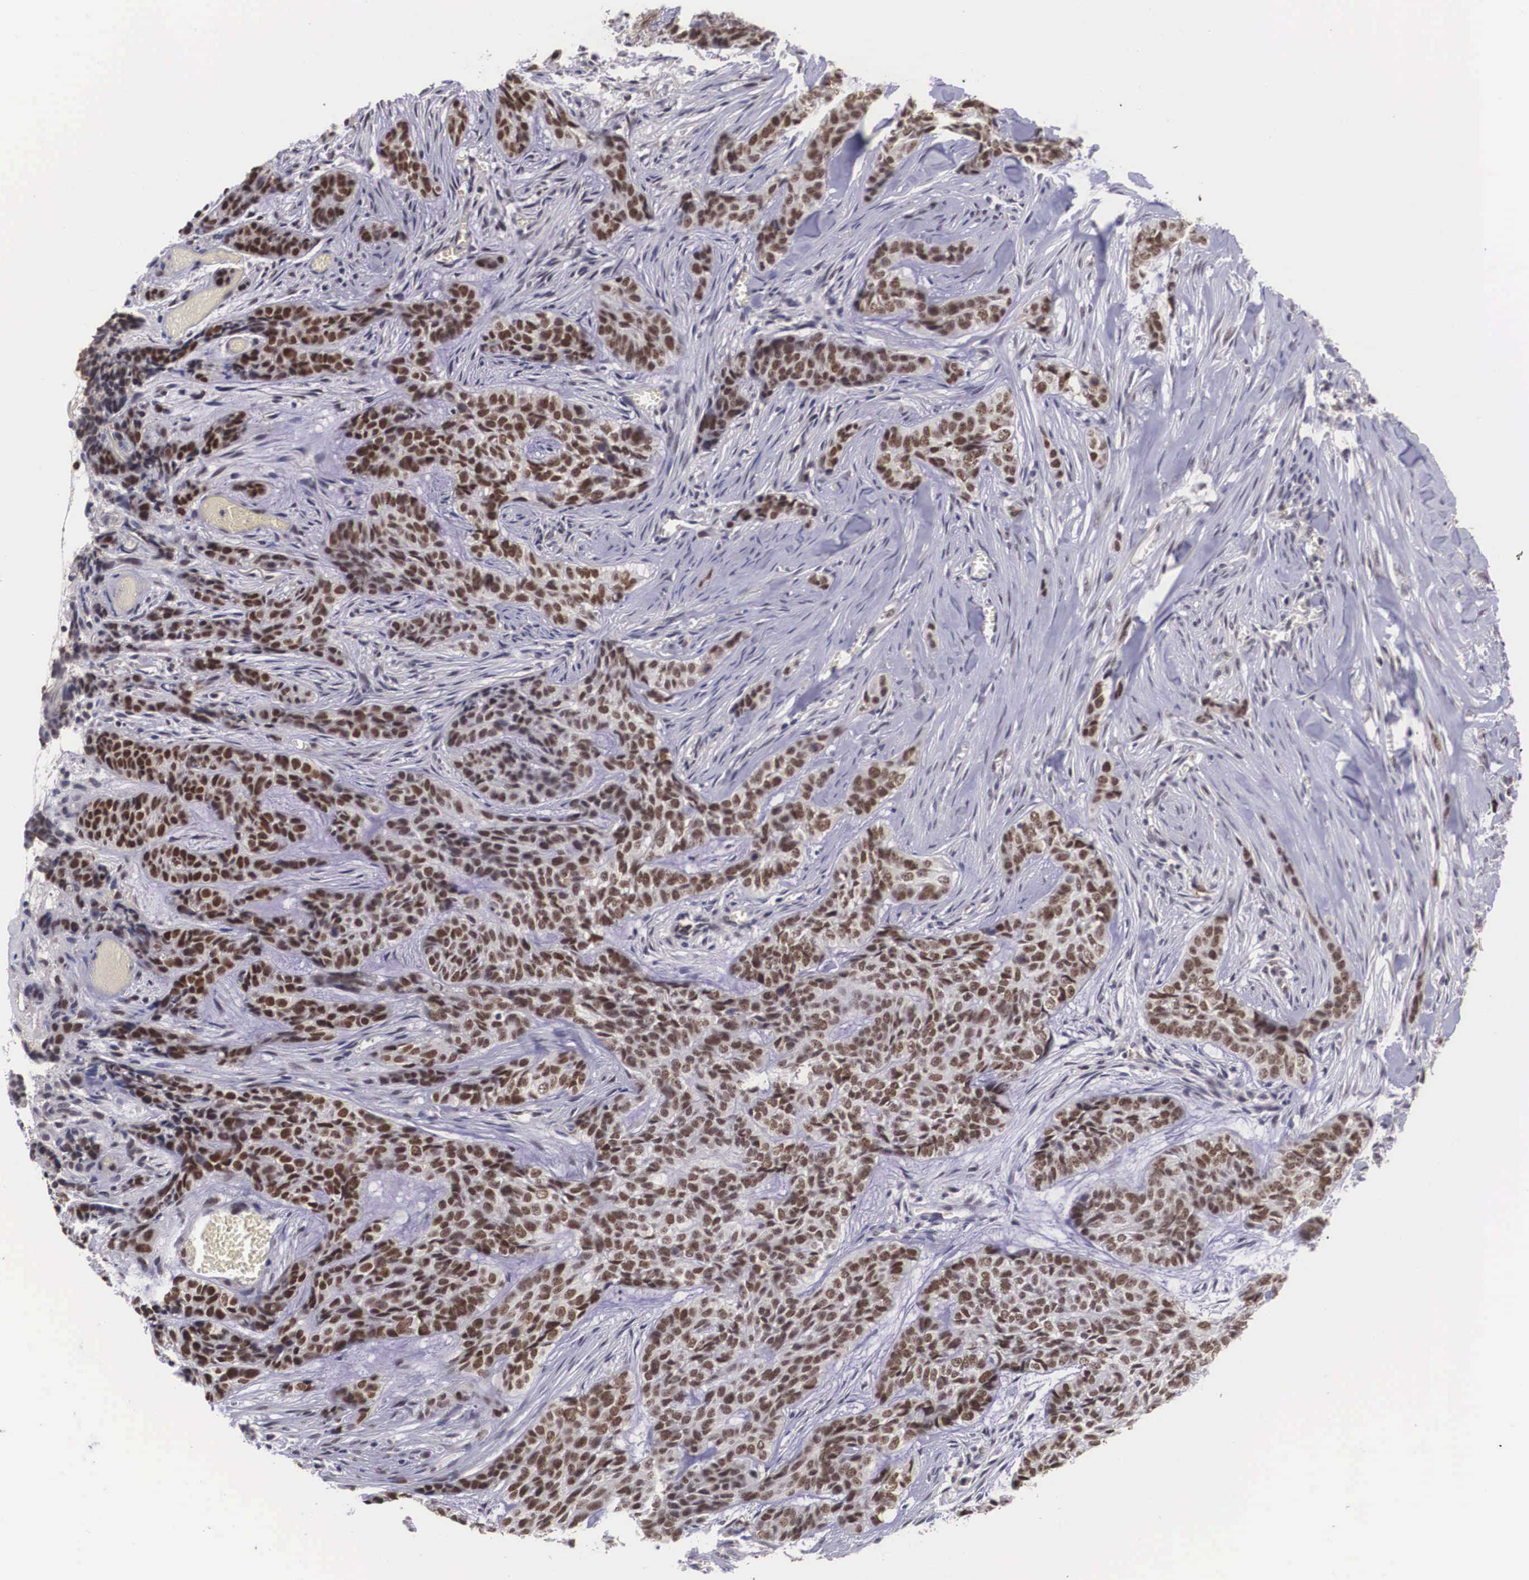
{"staining": {"intensity": "moderate", "quantity": "25%-75%", "location": "nuclear"}, "tissue": "skin cancer", "cell_type": "Tumor cells", "image_type": "cancer", "snomed": [{"axis": "morphology", "description": "Normal tissue, NOS"}, {"axis": "morphology", "description": "Basal cell carcinoma"}, {"axis": "topography", "description": "Skin"}], "caption": "The photomicrograph displays immunohistochemical staining of basal cell carcinoma (skin). There is moderate nuclear positivity is identified in about 25%-75% of tumor cells.", "gene": "ZNF275", "patient": {"sex": "female", "age": 65}}